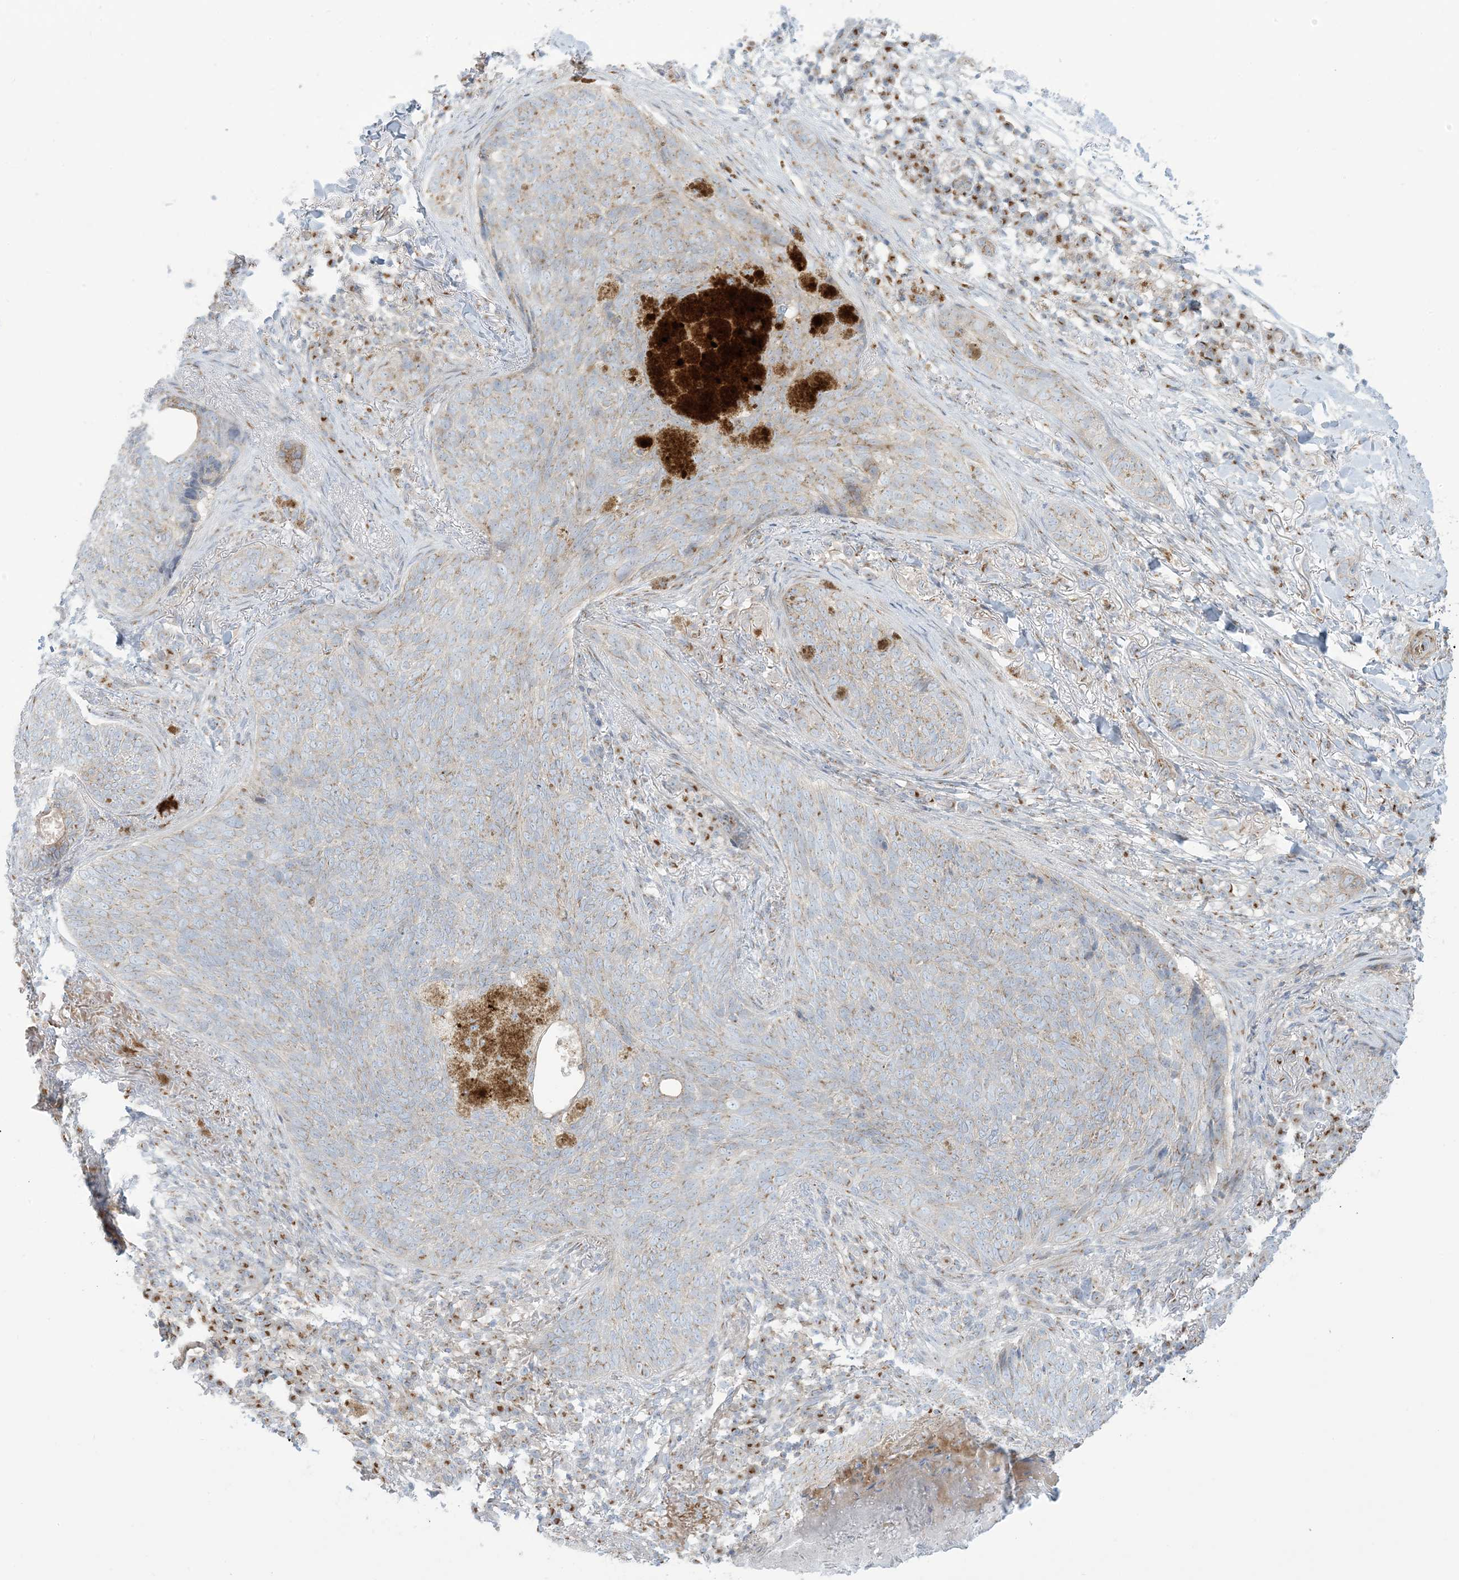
{"staining": {"intensity": "weak", "quantity": "25%-75%", "location": "cytoplasmic/membranous"}, "tissue": "skin cancer", "cell_type": "Tumor cells", "image_type": "cancer", "snomed": [{"axis": "morphology", "description": "Basal cell carcinoma"}, {"axis": "topography", "description": "Skin"}], "caption": "Immunohistochemistry (DAB (3,3'-diaminobenzidine)) staining of skin basal cell carcinoma demonstrates weak cytoplasmic/membranous protein expression in about 25%-75% of tumor cells.", "gene": "AFTPH", "patient": {"sex": "male", "age": 85}}